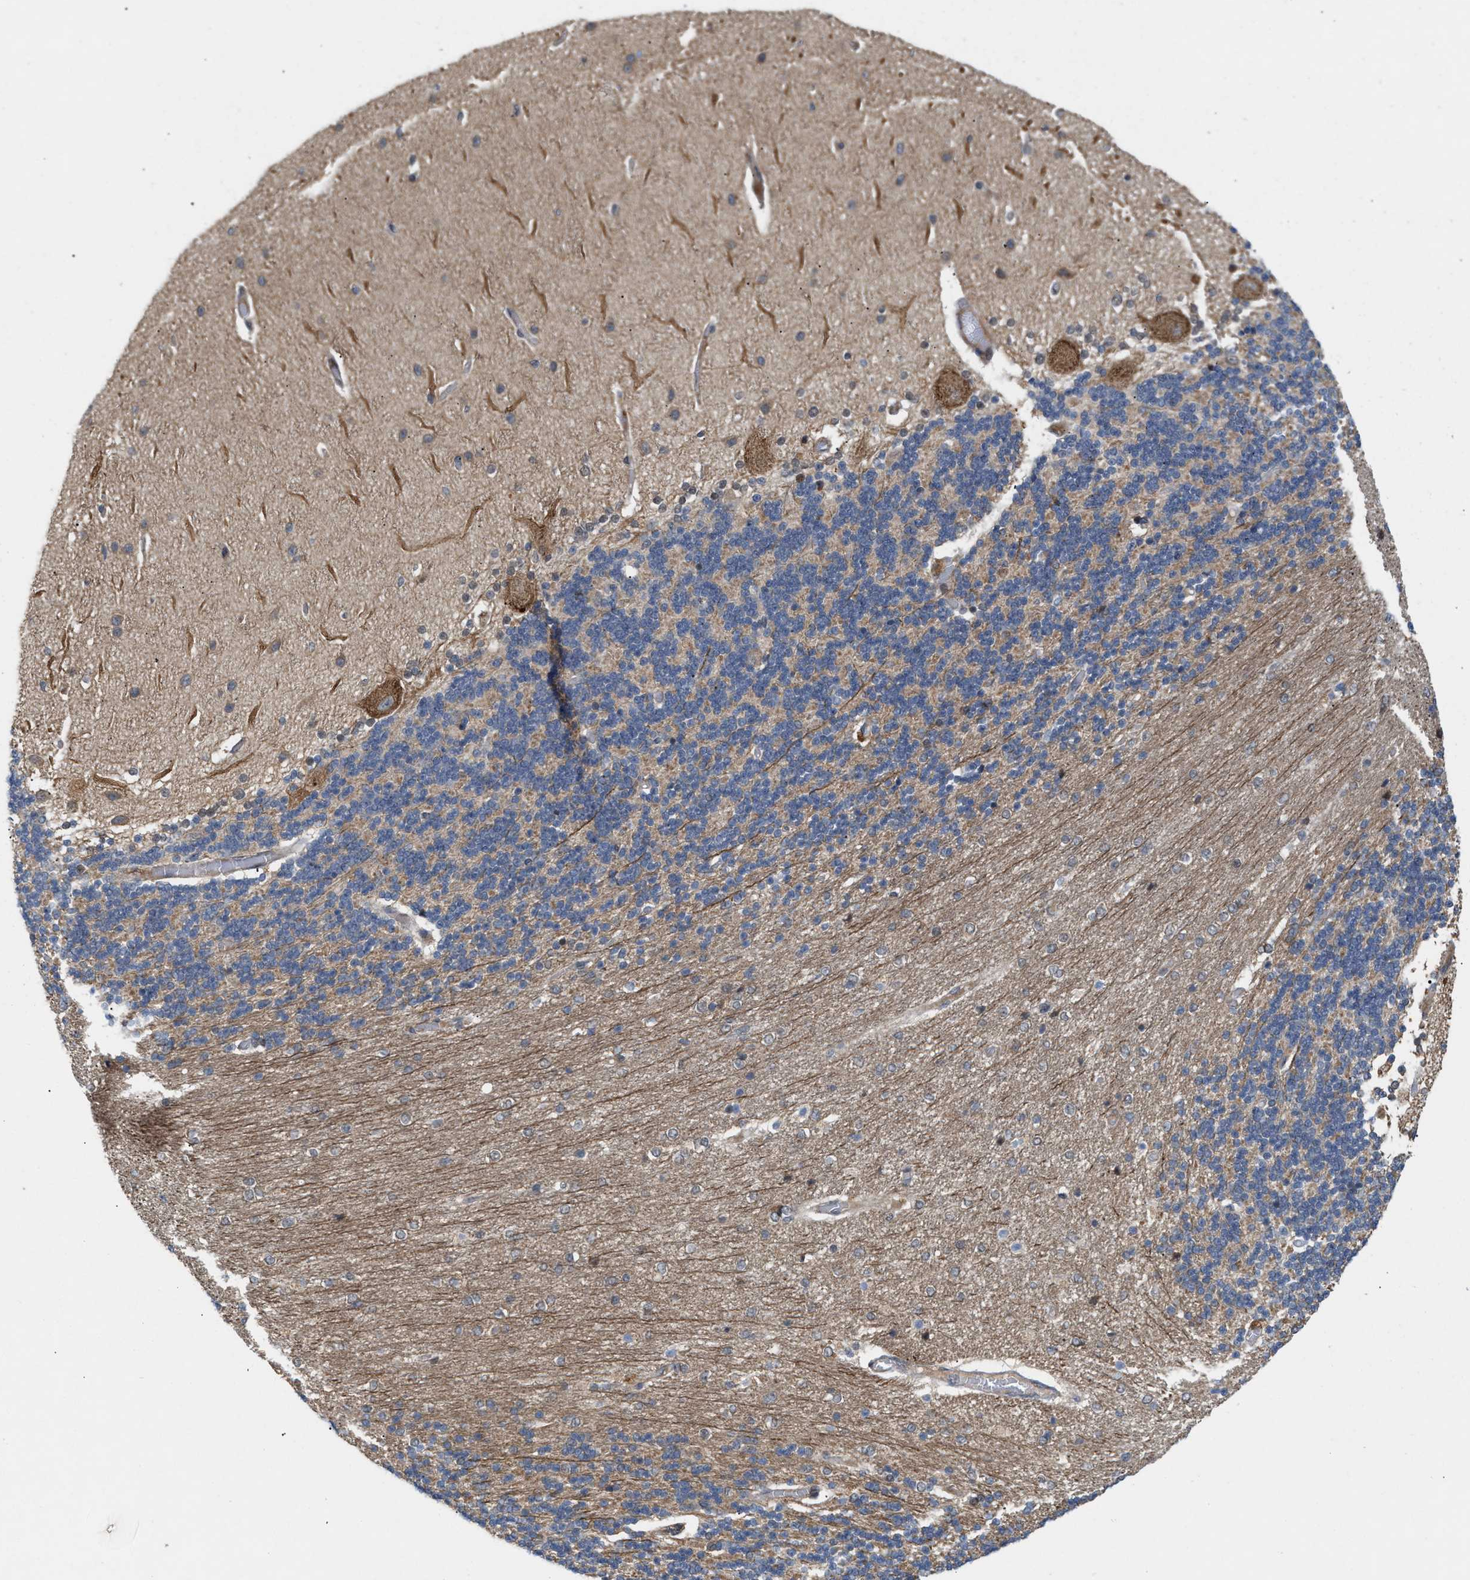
{"staining": {"intensity": "moderate", "quantity": "25%-75%", "location": "cytoplasmic/membranous"}, "tissue": "cerebellum", "cell_type": "Cells in granular layer", "image_type": "normal", "snomed": [{"axis": "morphology", "description": "Normal tissue, NOS"}, {"axis": "topography", "description": "Cerebellum"}], "caption": "Moderate cytoplasmic/membranous protein expression is present in approximately 25%-75% of cells in granular layer in cerebellum. (IHC, brightfield microscopy, high magnification).", "gene": "MFSD6", "patient": {"sex": "female", "age": 54}}